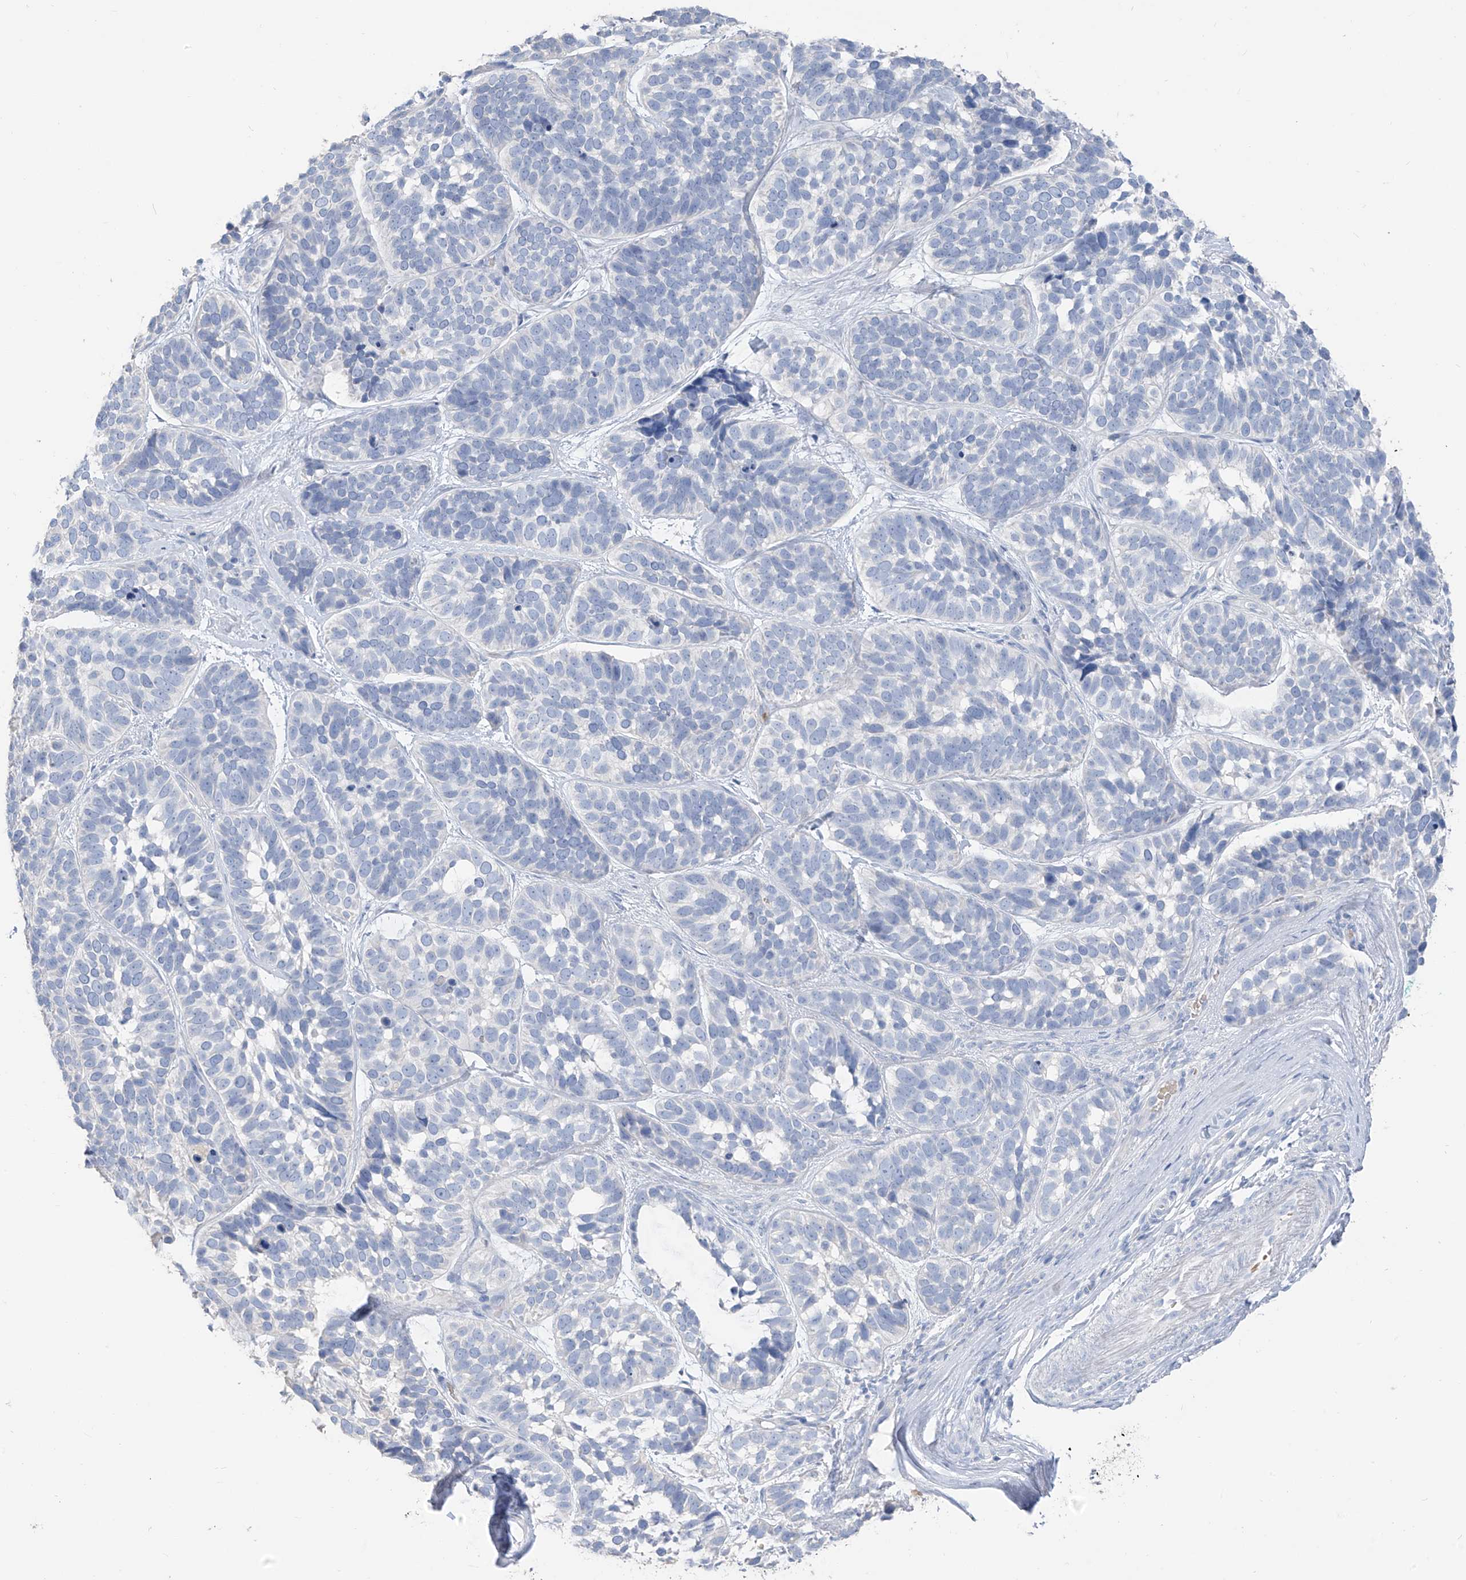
{"staining": {"intensity": "negative", "quantity": "none", "location": "none"}, "tissue": "skin cancer", "cell_type": "Tumor cells", "image_type": "cancer", "snomed": [{"axis": "morphology", "description": "Basal cell carcinoma"}, {"axis": "topography", "description": "Skin"}], "caption": "High magnification brightfield microscopy of skin cancer stained with DAB (3,3'-diaminobenzidine) (brown) and counterstained with hematoxylin (blue): tumor cells show no significant positivity.", "gene": "PAFAH1B3", "patient": {"sex": "male", "age": 62}}